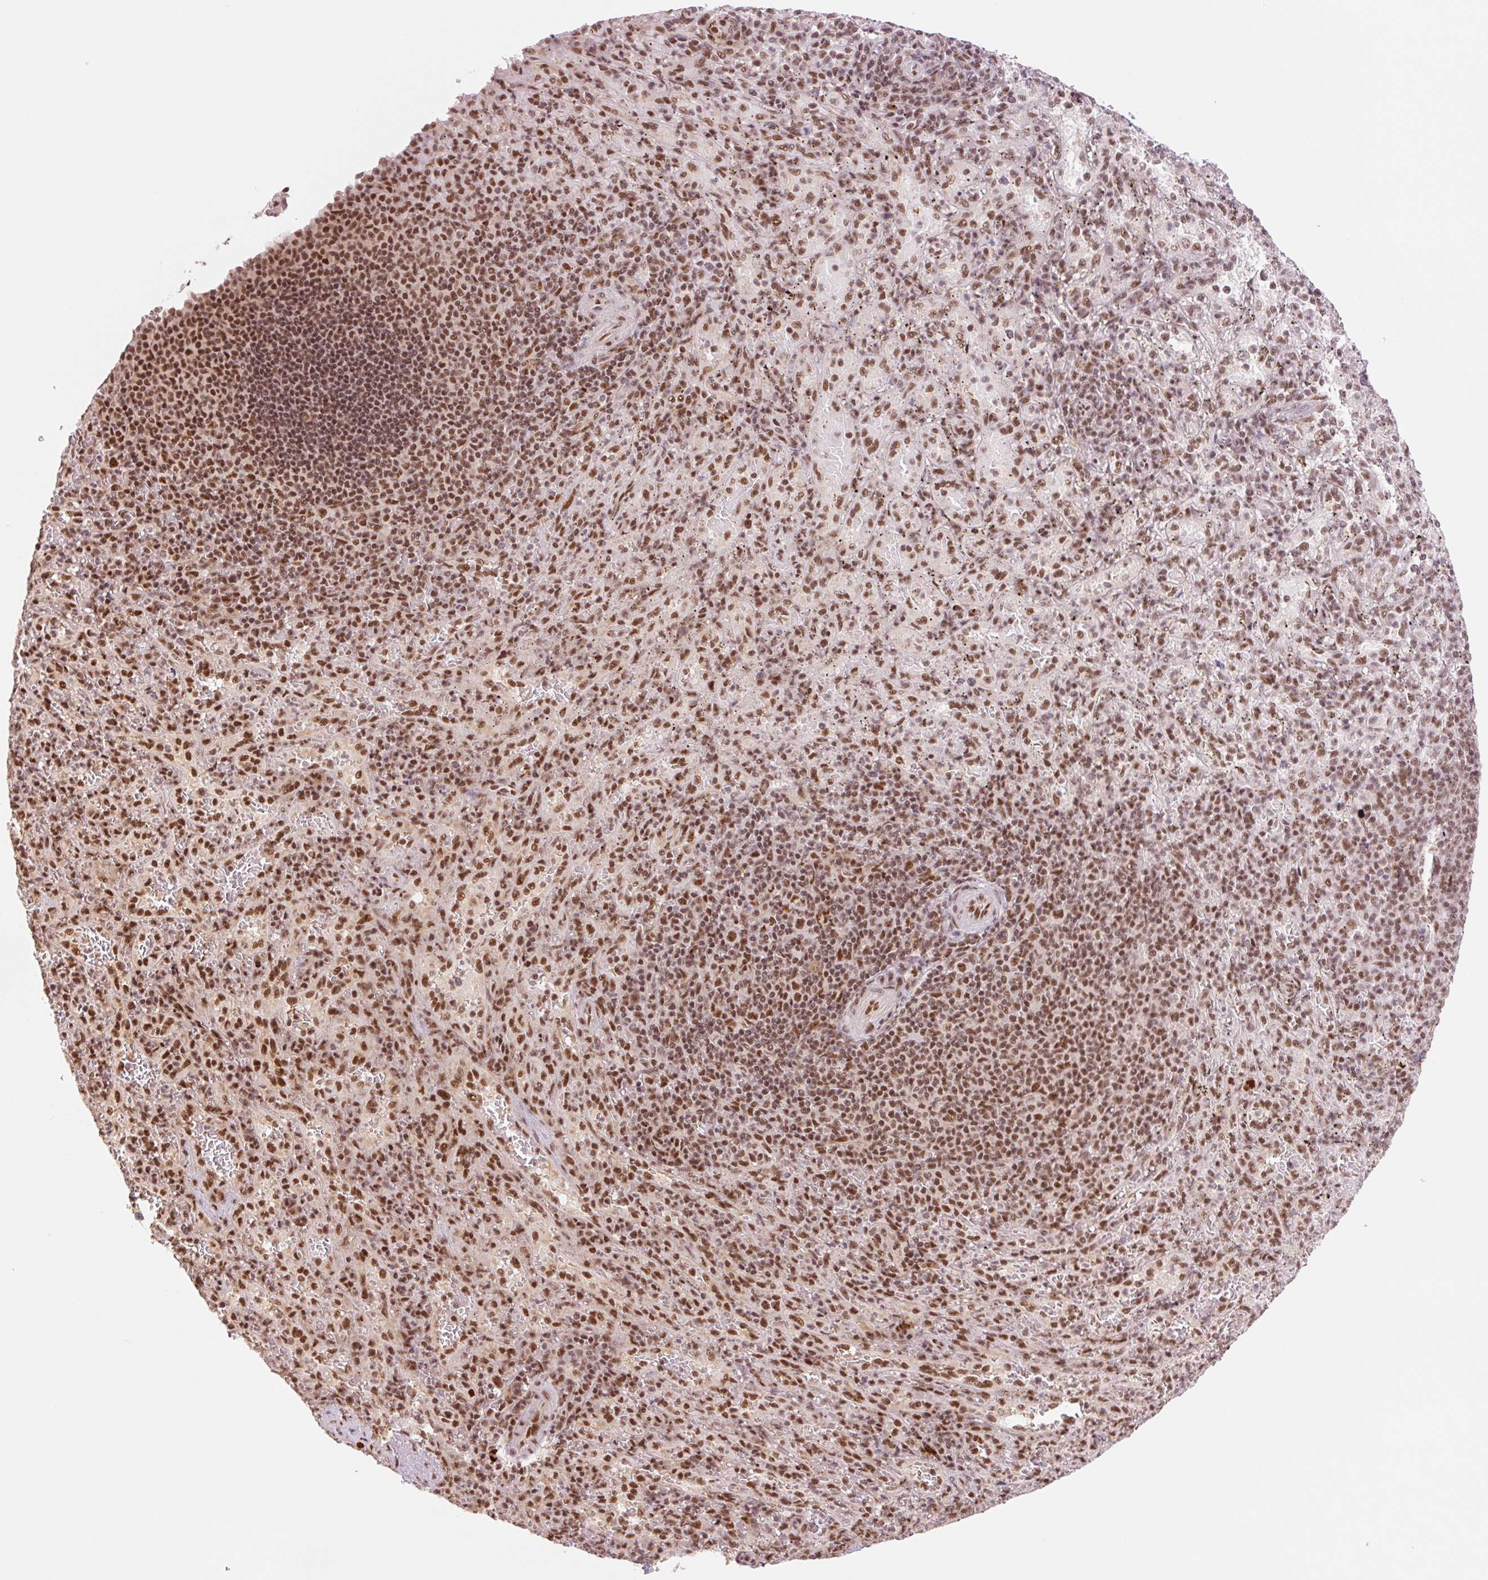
{"staining": {"intensity": "strong", "quantity": ">75%", "location": "nuclear"}, "tissue": "spleen", "cell_type": "Cells in red pulp", "image_type": "normal", "snomed": [{"axis": "morphology", "description": "Normal tissue, NOS"}, {"axis": "topography", "description": "Spleen"}], "caption": "A high amount of strong nuclear expression is identified in about >75% of cells in red pulp in benign spleen. (IHC, brightfield microscopy, high magnification).", "gene": "PRDM11", "patient": {"sex": "male", "age": 57}}